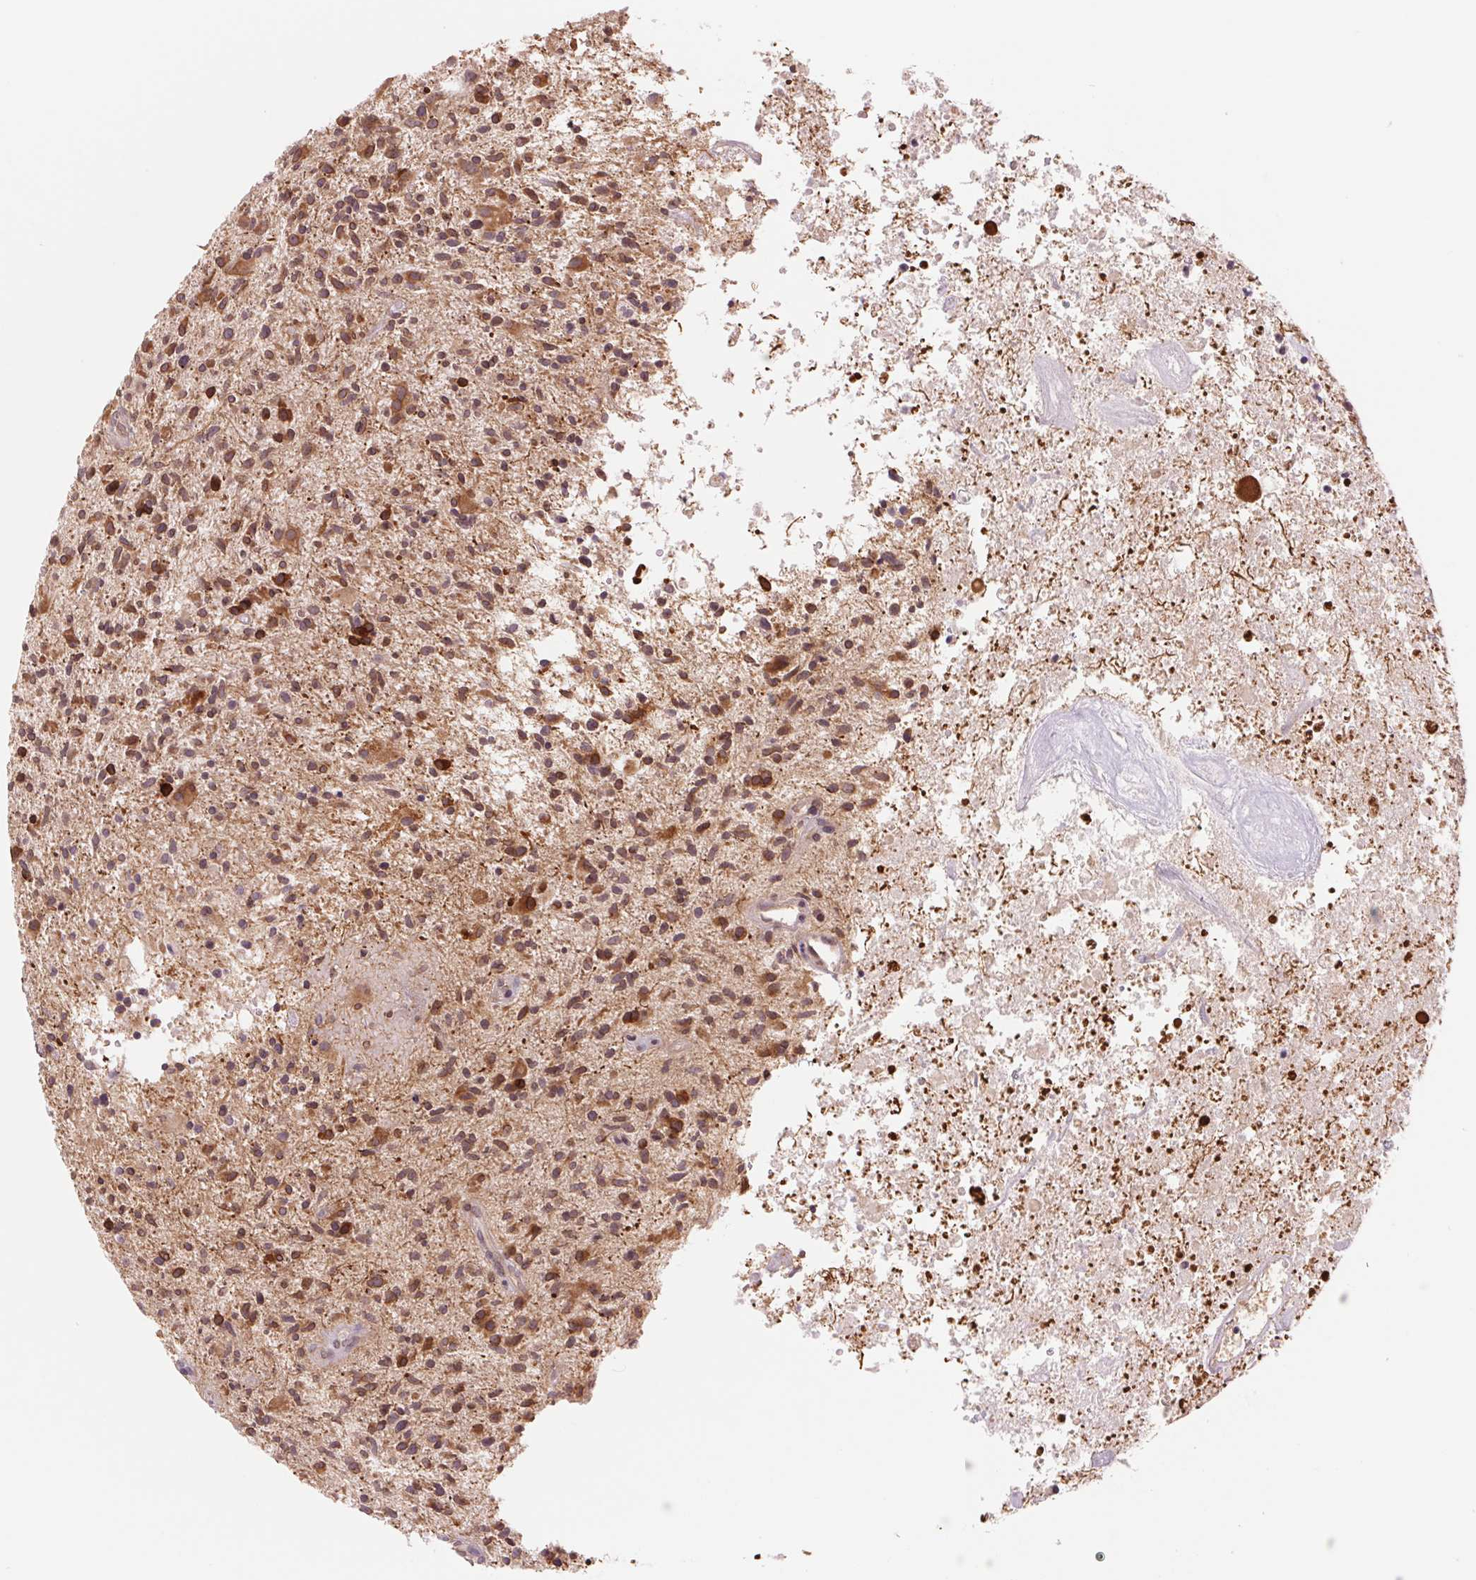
{"staining": {"intensity": "moderate", "quantity": ">75%", "location": "cytoplasmic/membranous"}, "tissue": "glioma", "cell_type": "Tumor cells", "image_type": "cancer", "snomed": [{"axis": "morphology", "description": "Glioma, malignant, High grade"}, {"axis": "topography", "description": "Brain"}], "caption": "A micrograph of human glioma stained for a protein reveals moderate cytoplasmic/membranous brown staining in tumor cells.", "gene": "TECR", "patient": {"sex": "male", "age": 55}}